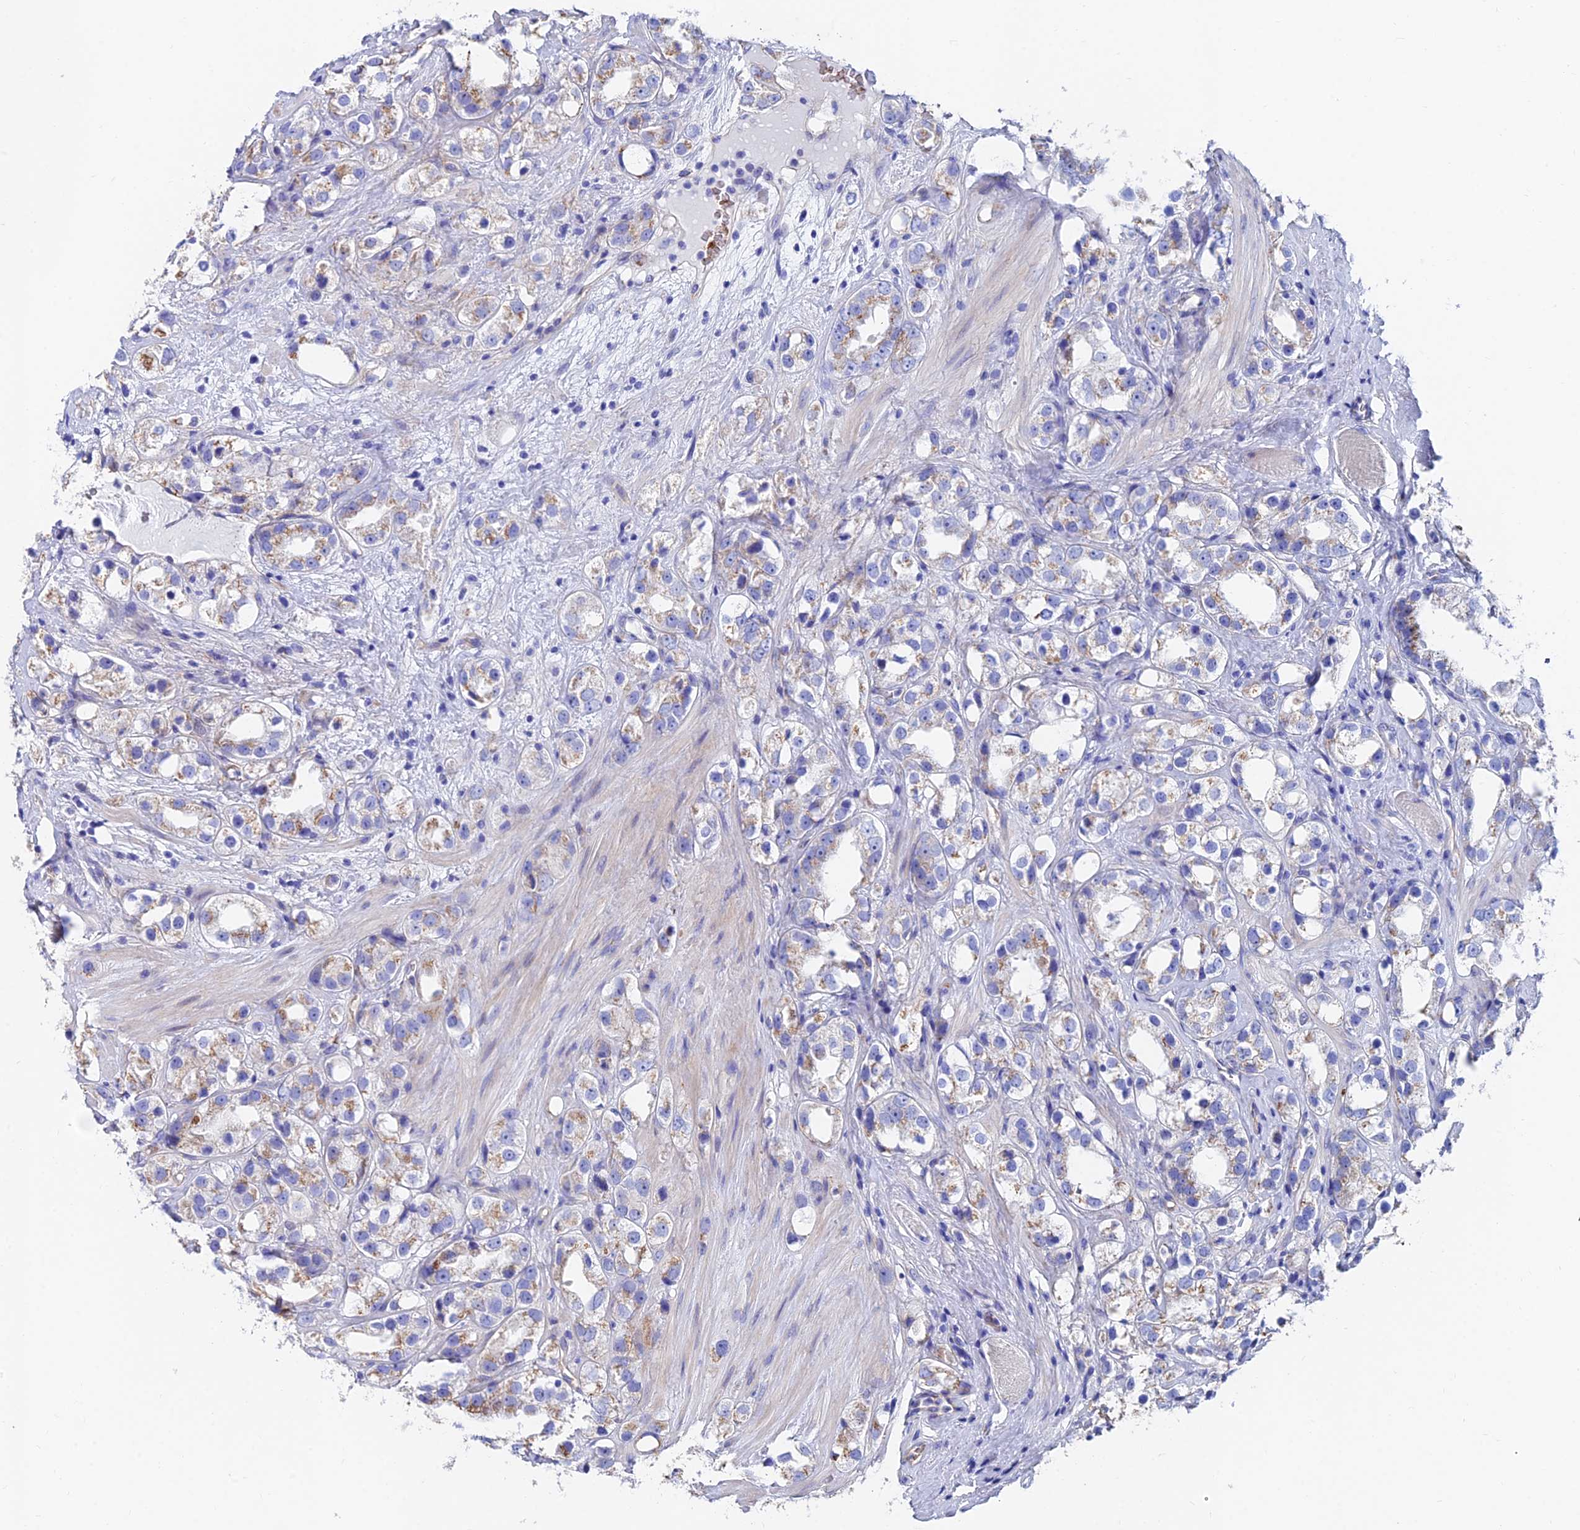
{"staining": {"intensity": "weak", "quantity": "25%-75%", "location": "cytoplasmic/membranous"}, "tissue": "prostate cancer", "cell_type": "Tumor cells", "image_type": "cancer", "snomed": [{"axis": "morphology", "description": "Adenocarcinoma, NOS"}, {"axis": "topography", "description": "Prostate"}], "caption": "Human prostate cancer (adenocarcinoma) stained with a brown dye reveals weak cytoplasmic/membranous positive staining in about 25%-75% of tumor cells.", "gene": "ADGRF3", "patient": {"sex": "male", "age": 79}}